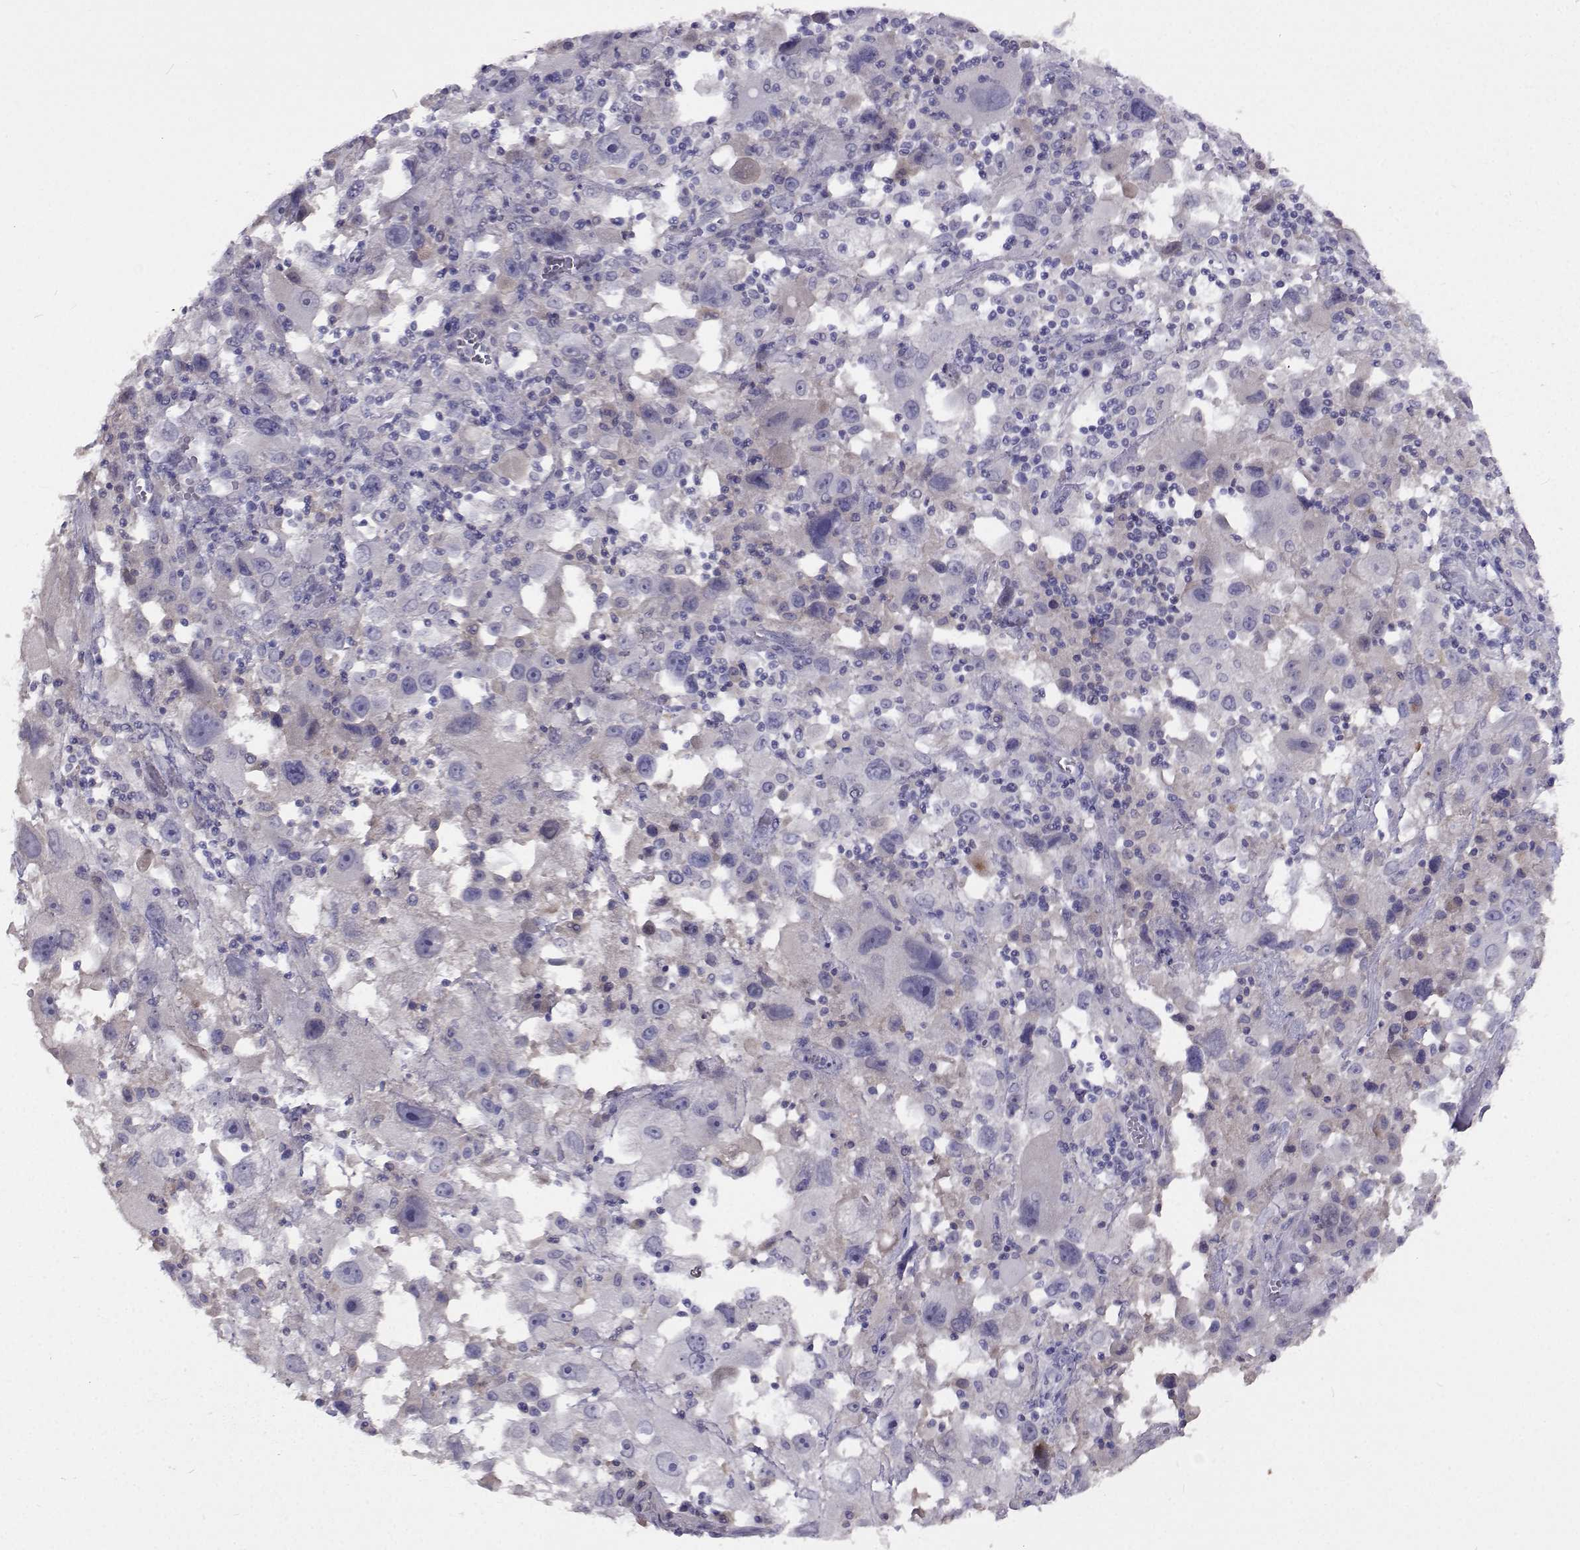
{"staining": {"intensity": "negative", "quantity": "none", "location": "none"}, "tissue": "melanoma", "cell_type": "Tumor cells", "image_type": "cancer", "snomed": [{"axis": "morphology", "description": "Malignant melanoma, Metastatic site"}, {"axis": "topography", "description": "Soft tissue"}], "caption": "Immunohistochemistry (IHC) of melanoma shows no staining in tumor cells.", "gene": "CFAP44", "patient": {"sex": "male", "age": 50}}